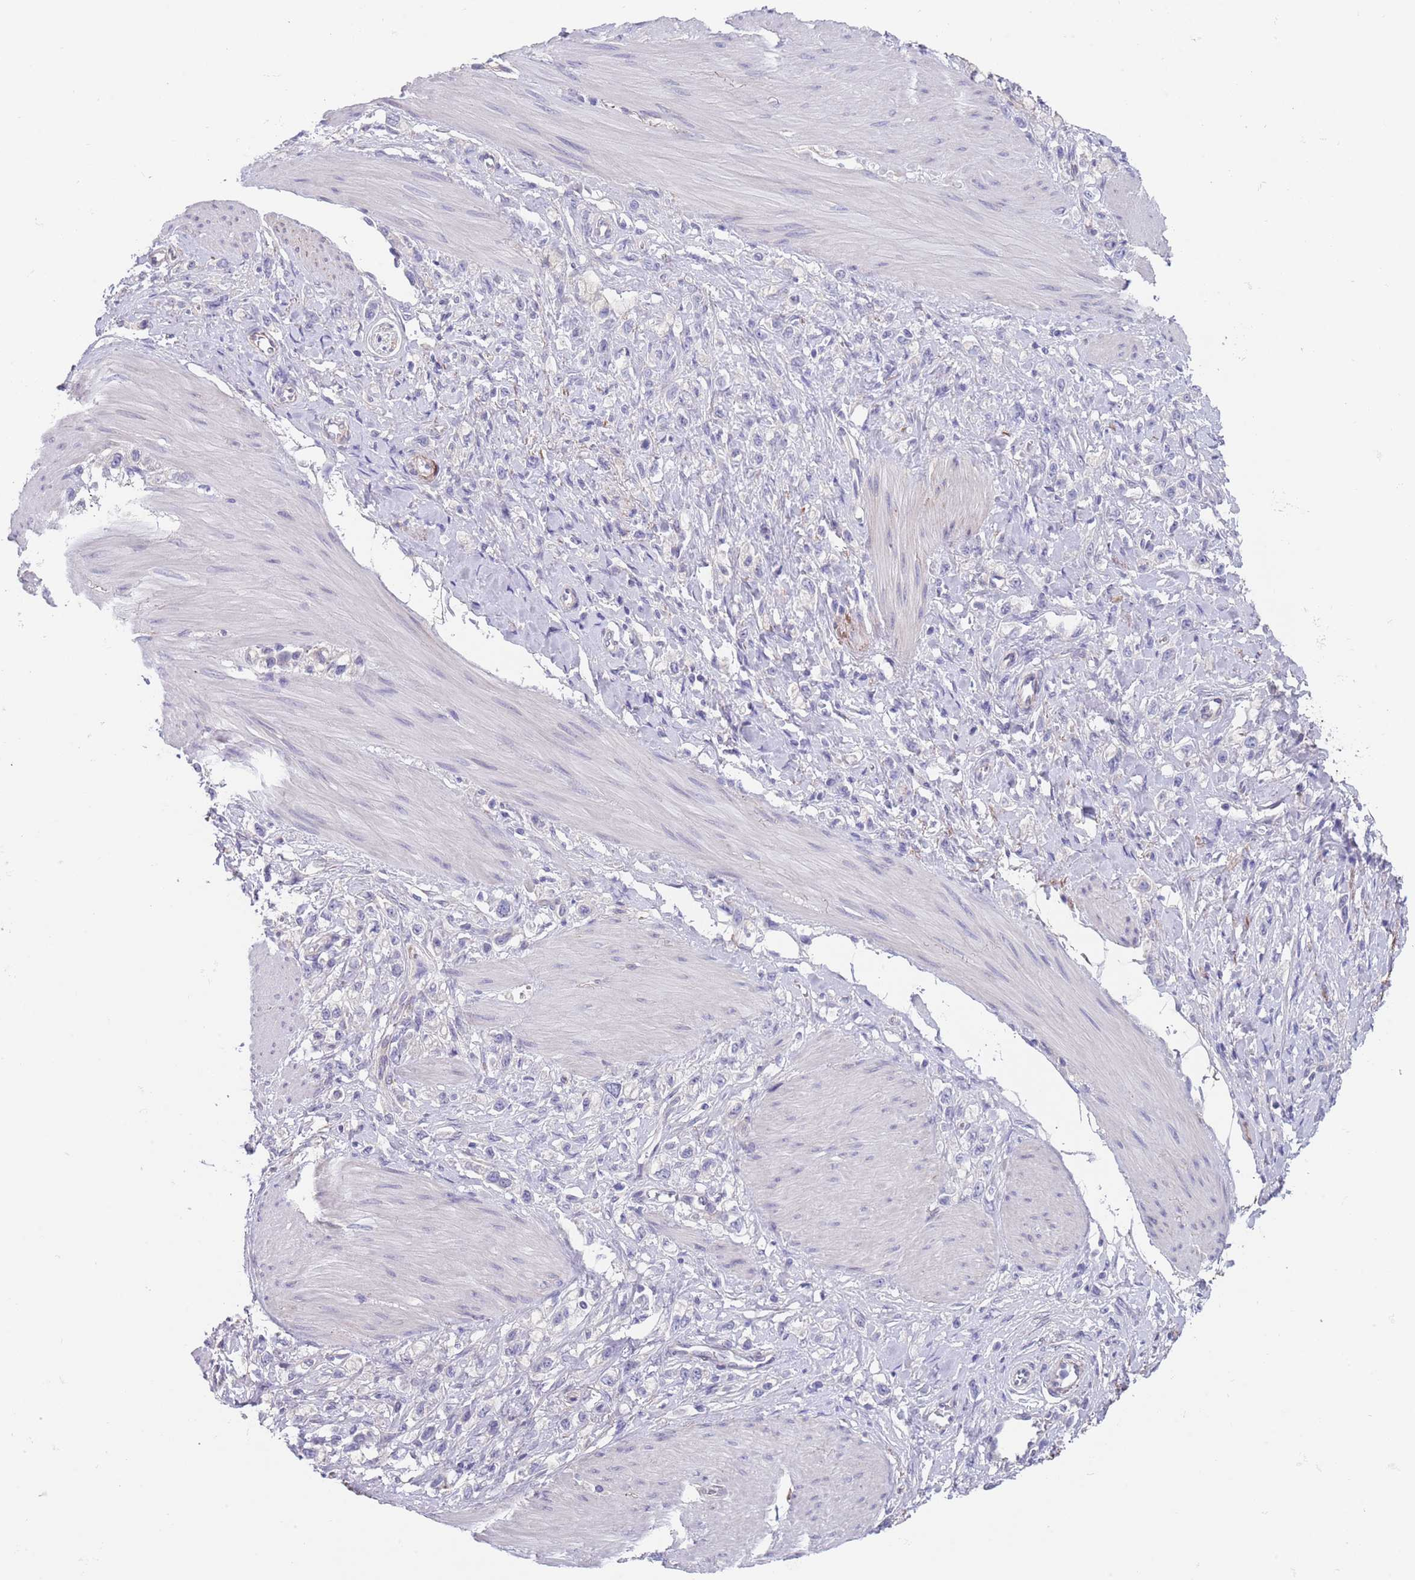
{"staining": {"intensity": "negative", "quantity": "none", "location": "none"}, "tissue": "stomach cancer", "cell_type": "Tumor cells", "image_type": "cancer", "snomed": [{"axis": "morphology", "description": "Adenocarcinoma, NOS"}, {"axis": "topography", "description": "Stomach"}], "caption": "Immunohistochemistry (IHC) image of human stomach adenocarcinoma stained for a protein (brown), which displays no positivity in tumor cells.", "gene": "RNF169", "patient": {"sex": "female", "age": 65}}